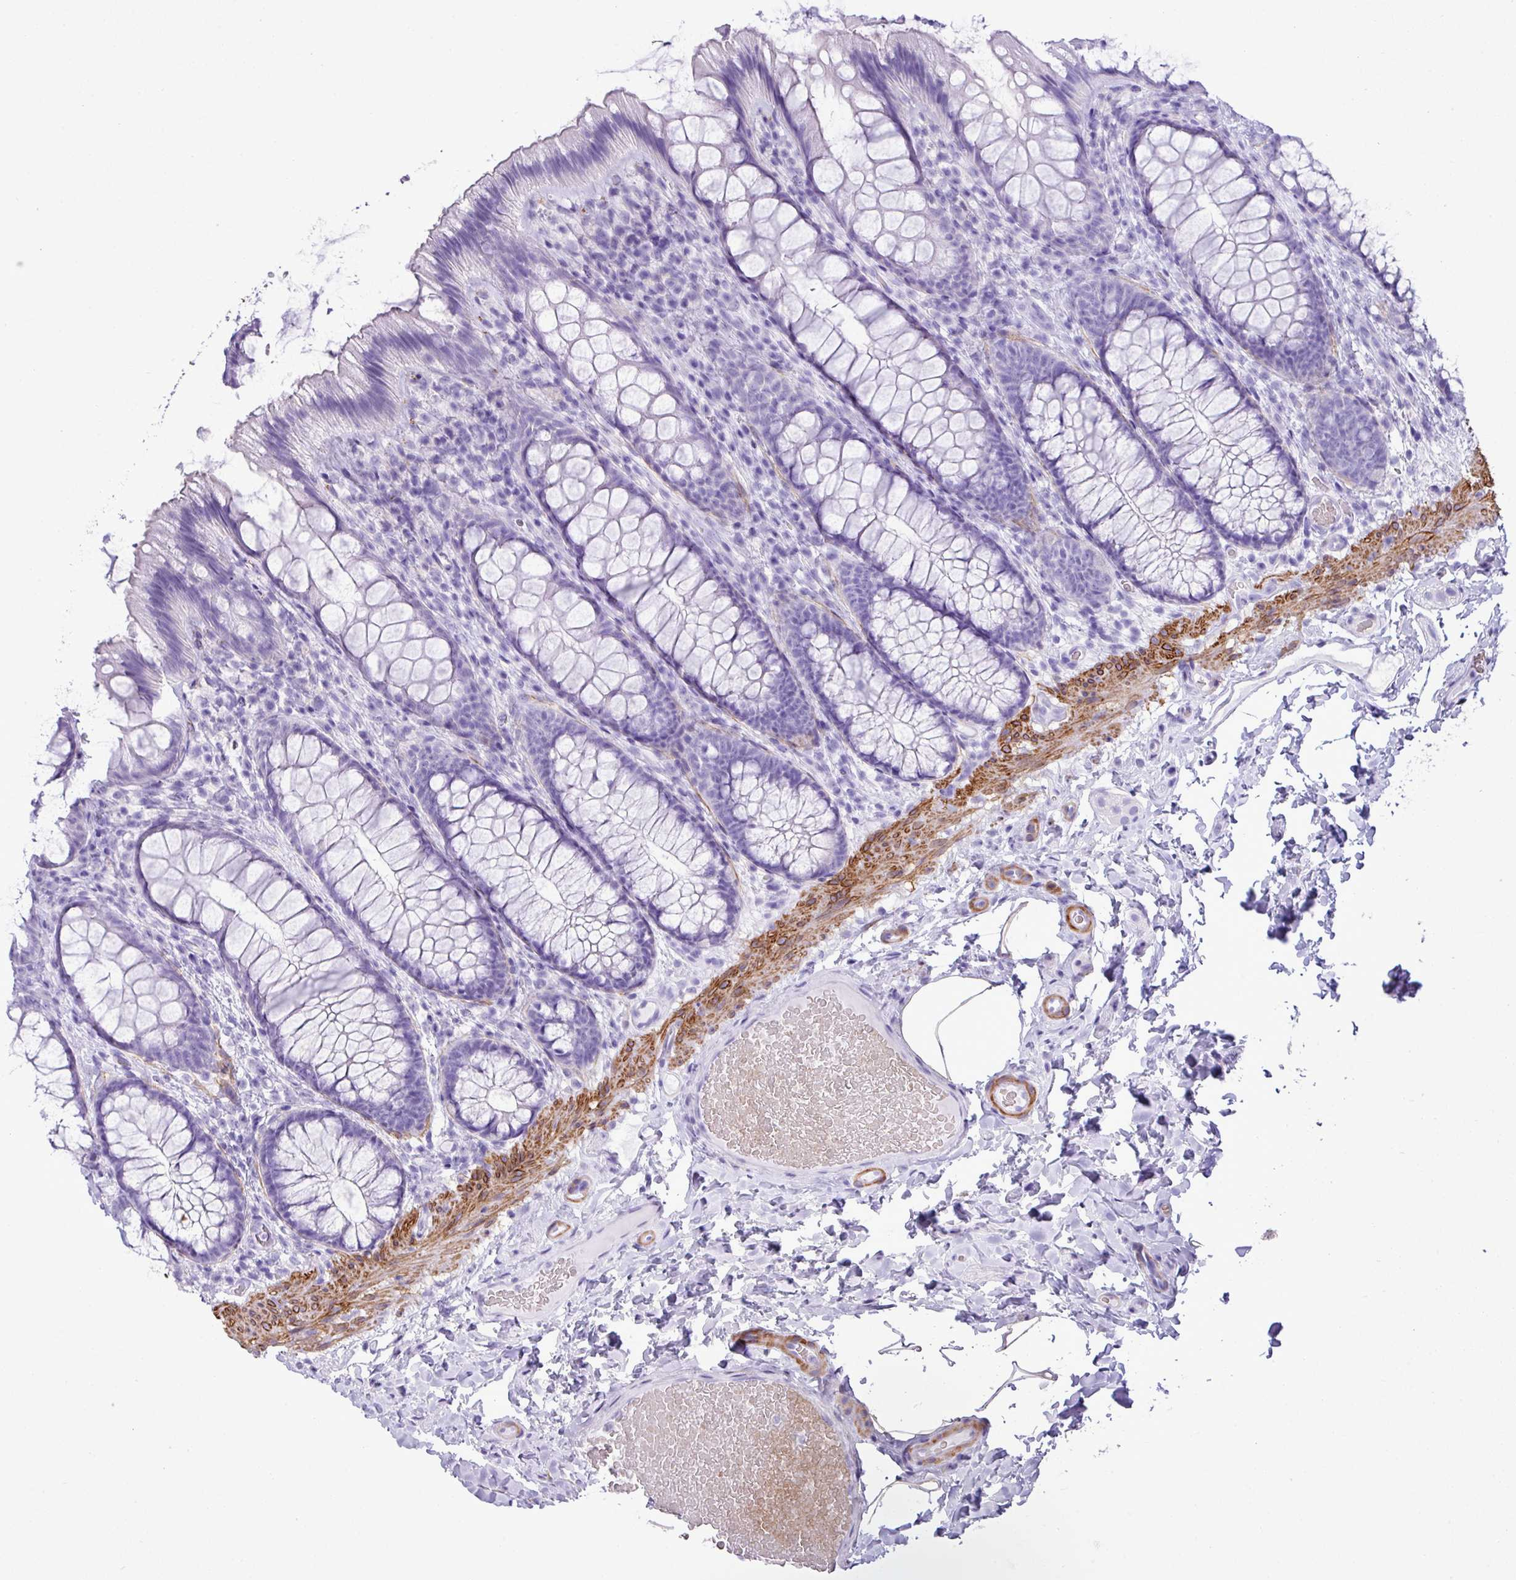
{"staining": {"intensity": "negative", "quantity": "none", "location": "none"}, "tissue": "colon", "cell_type": "Endothelial cells", "image_type": "normal", "snomed": [{"axis": "morphology", "description": "Normal tissue, NOS"}, {"axis": "topography", "description": "Colon"}], "caption": "Immunohistochemistry photomicrograph of benign colon stained for a protein (brown), which reveals no expression in endothelial cells. Brightfield microscopy of IHC stained with DAB (brown) and hematoxylin (blue), captured at high magnification.", "gene": "ZSCAN5A", "patient": {"sex": "male", "age": 46}}